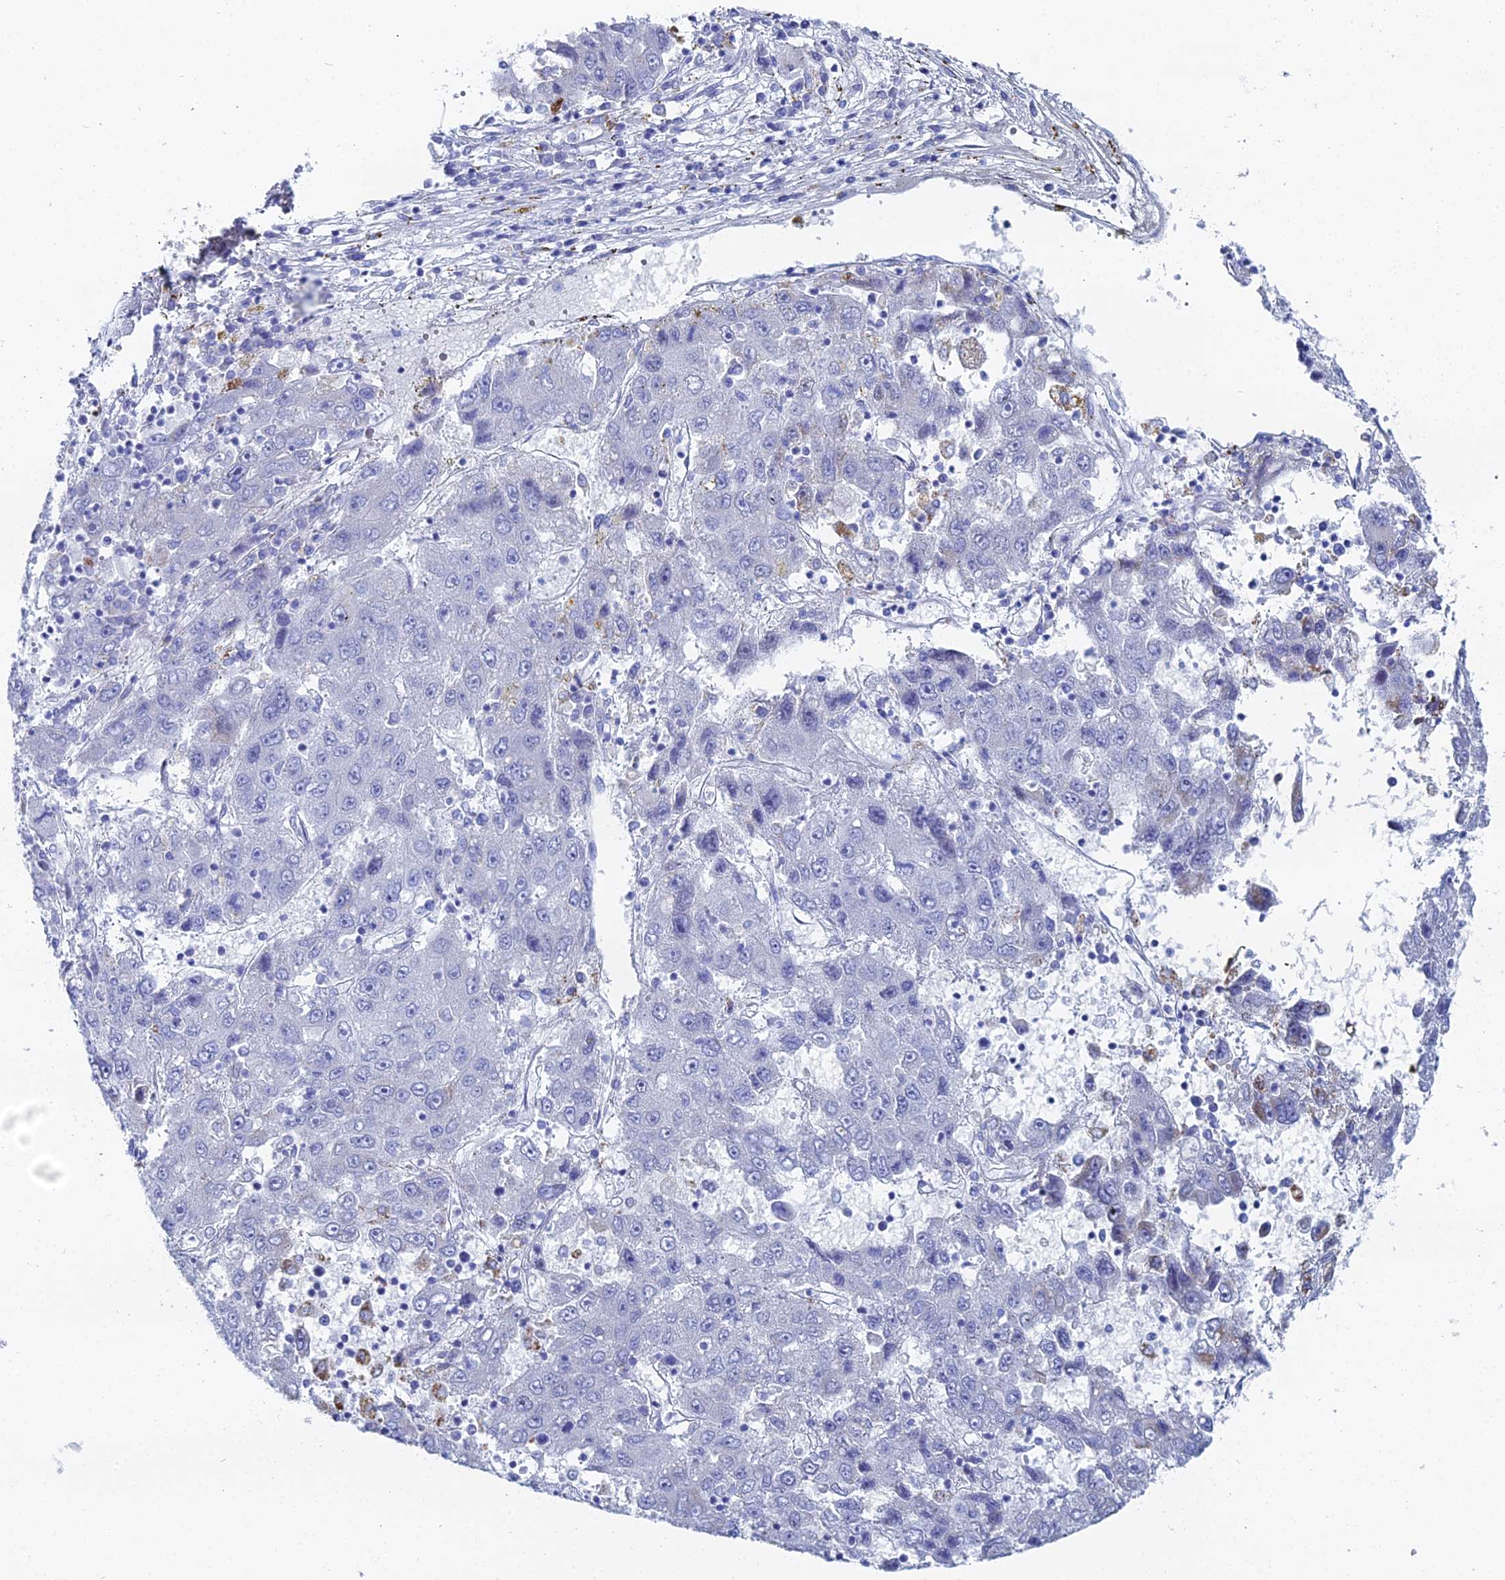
{"staining": {"intensity": "negative", "quantity": "none", "location": "none"}, "tissue": "liver cancer", "cell_type": "Tumor cells", "image_type": "cancer", "snomed": [{"axis": "morphology", "description": "Carcinoma, Hepatocellular, NOS"}, {"axis": "topography", "description": "Liver"}], "caption": "The immunohistochemistry (IHC) micrograph has no significant expression in tumor cells of liver cancer tissue.", "gene": "DHX34", "patient": {"sex": "male", "age": 49}}